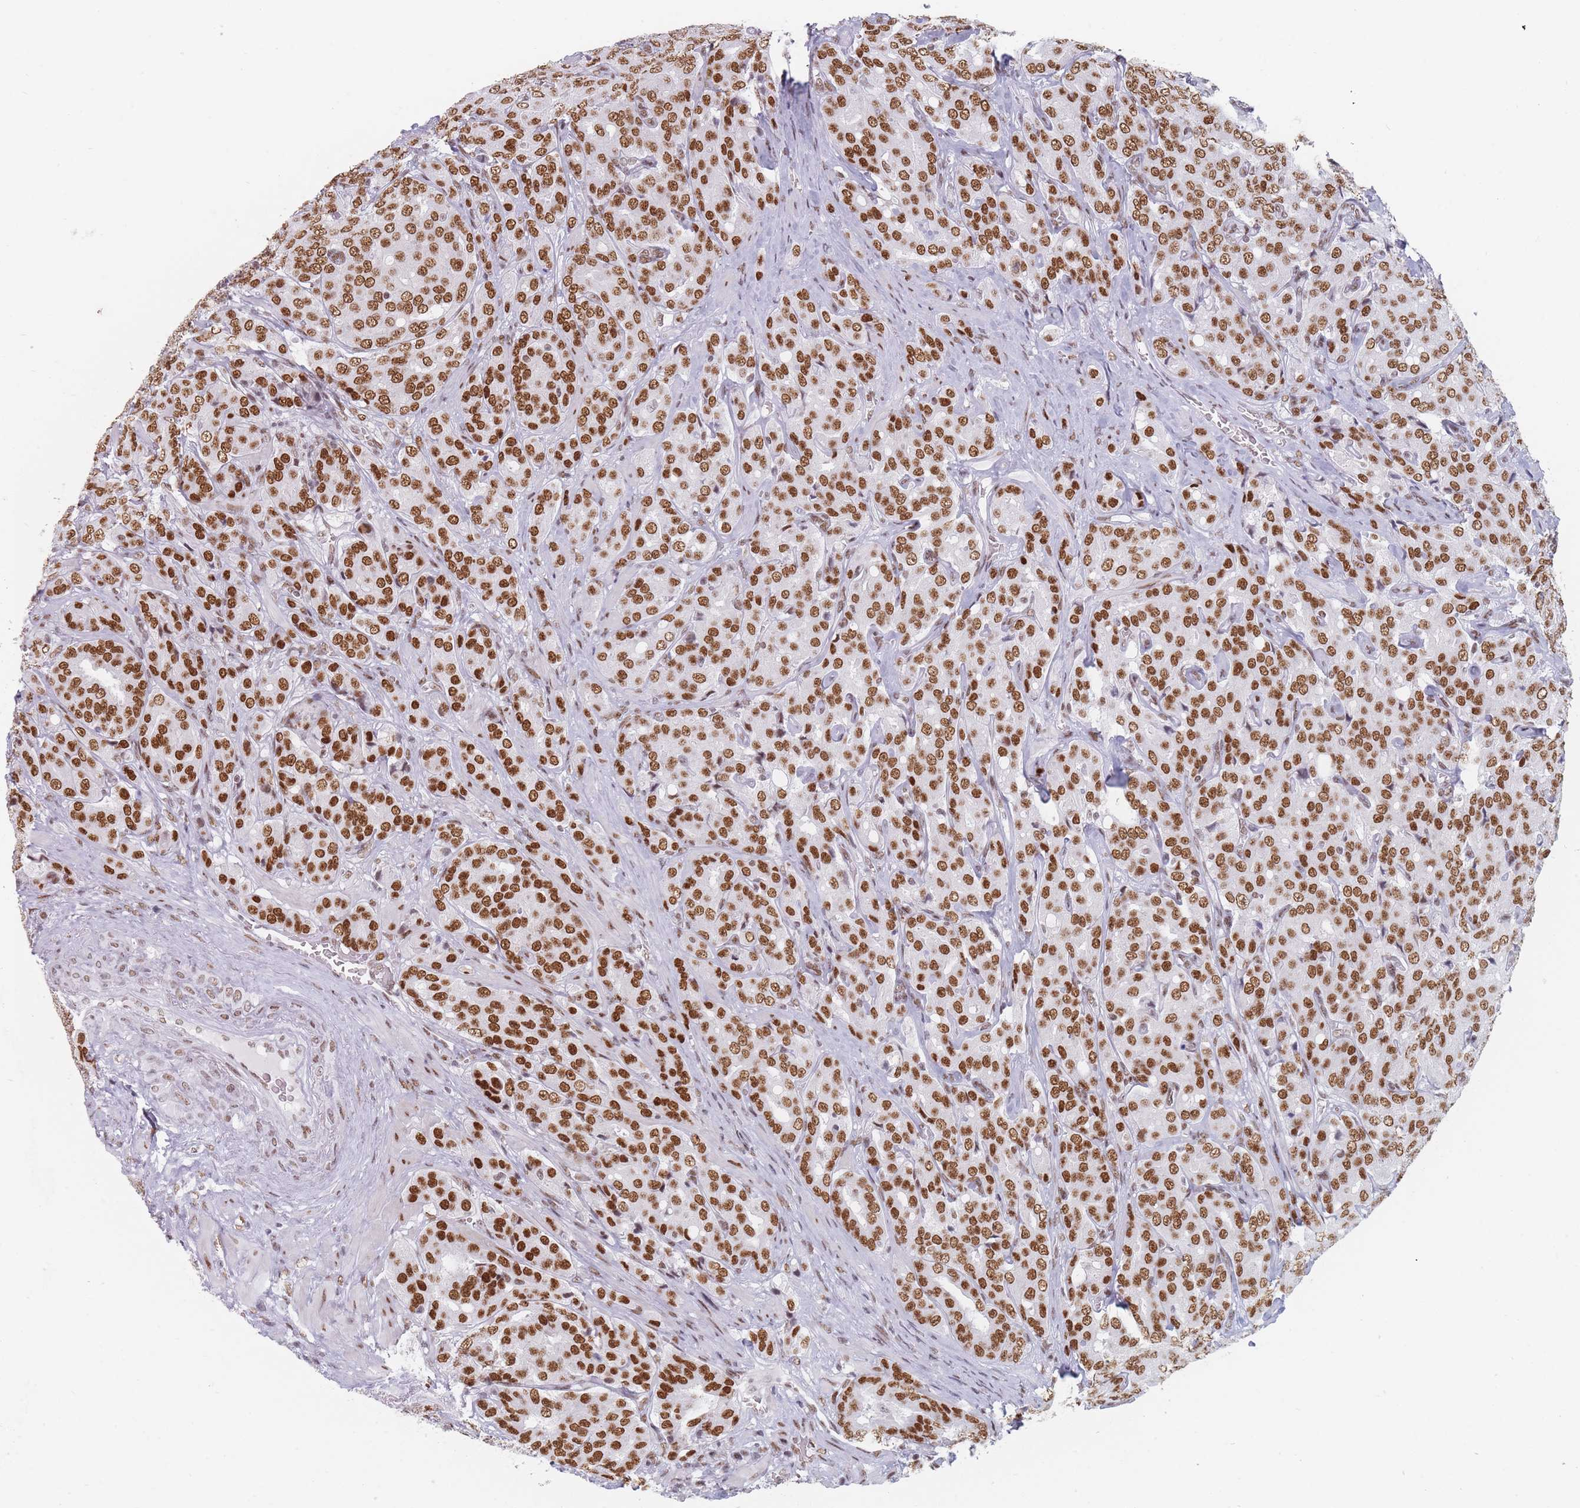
{"staining": {"intensity": "moderate", "quantity": ">75%", "location": "nuclear"}, "tissue": "prostate cancer", "cell_type": "Tumor cells", "image_type": "cancer", "snomed": [{"axis": "morphology", "description": "Adenocarcinoma, High grade"}, {"axis": "topography", "description": "Prostate"}], "caption": "About >75% of tumor cells in human prostate high-grade adenocarcinoma exhibit moderate nuclear protein staining as visualized by brown immunohistochemical staining.", "gene": "SAFB2", "patient": {"sex": "male", "age": 68}}